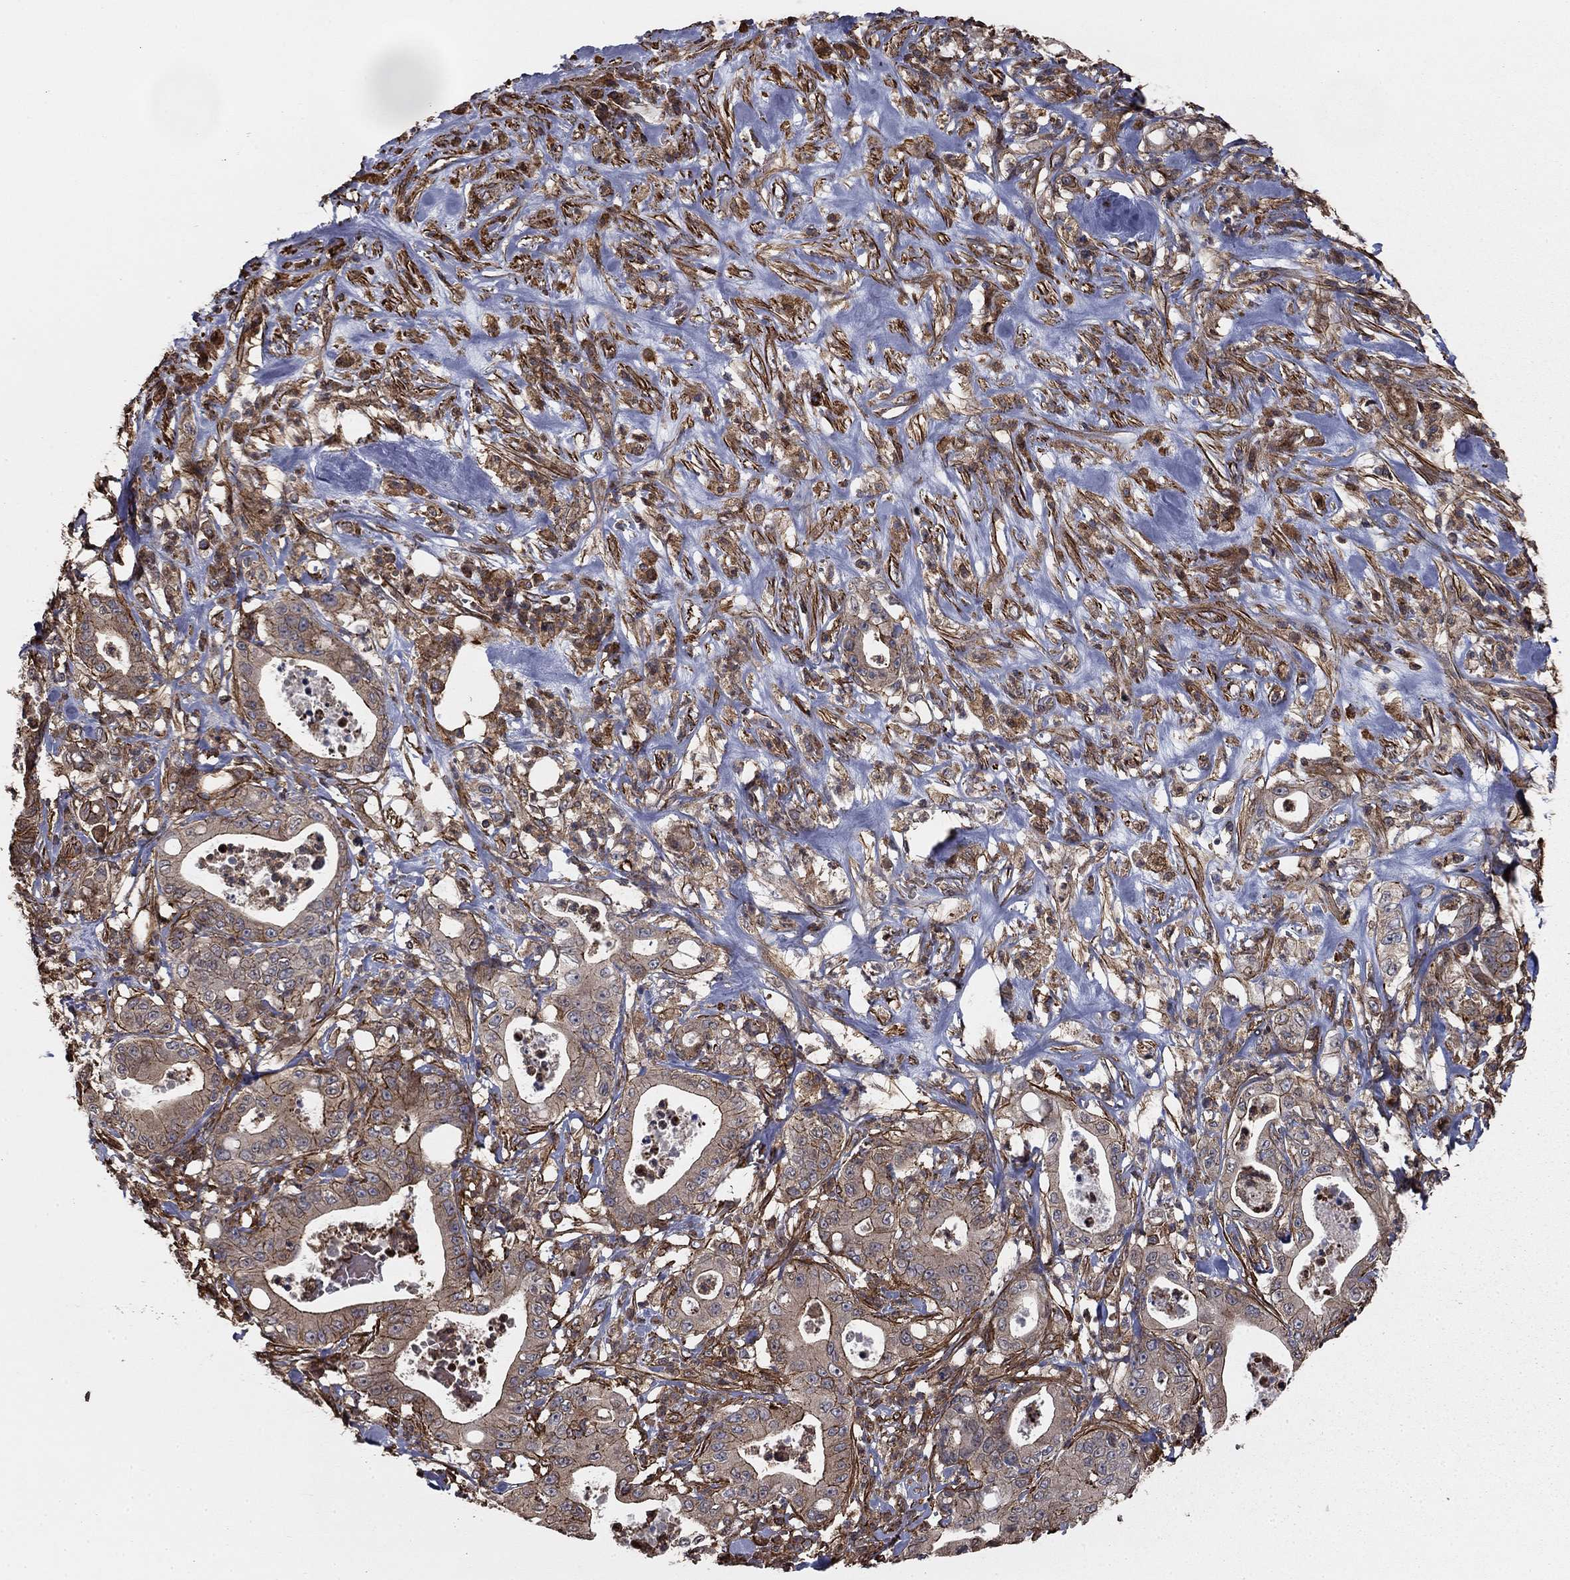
{"staining": {"intensity": "moderate", "quantity": "<25%", "location": "cytoplasmic/membranous"}, "tissue": "pancreatic cancer", "cell_type": "Tumor cells", "image_type": "cancer", "snomed": [{"axis": "morphology", "description": "Adenocarcinoma, NOS"}, {"axis": "topography", "description": "Pancreas"}], "caption": "Adenocarcinoma (pancreatic) stained for a protein (brown) reveals moderate cytoplasmic/membranous positive staining in approximately <25% of tumor cells.", "gene": "HABP4", "patient": {"sex": "male", "age": 71}}